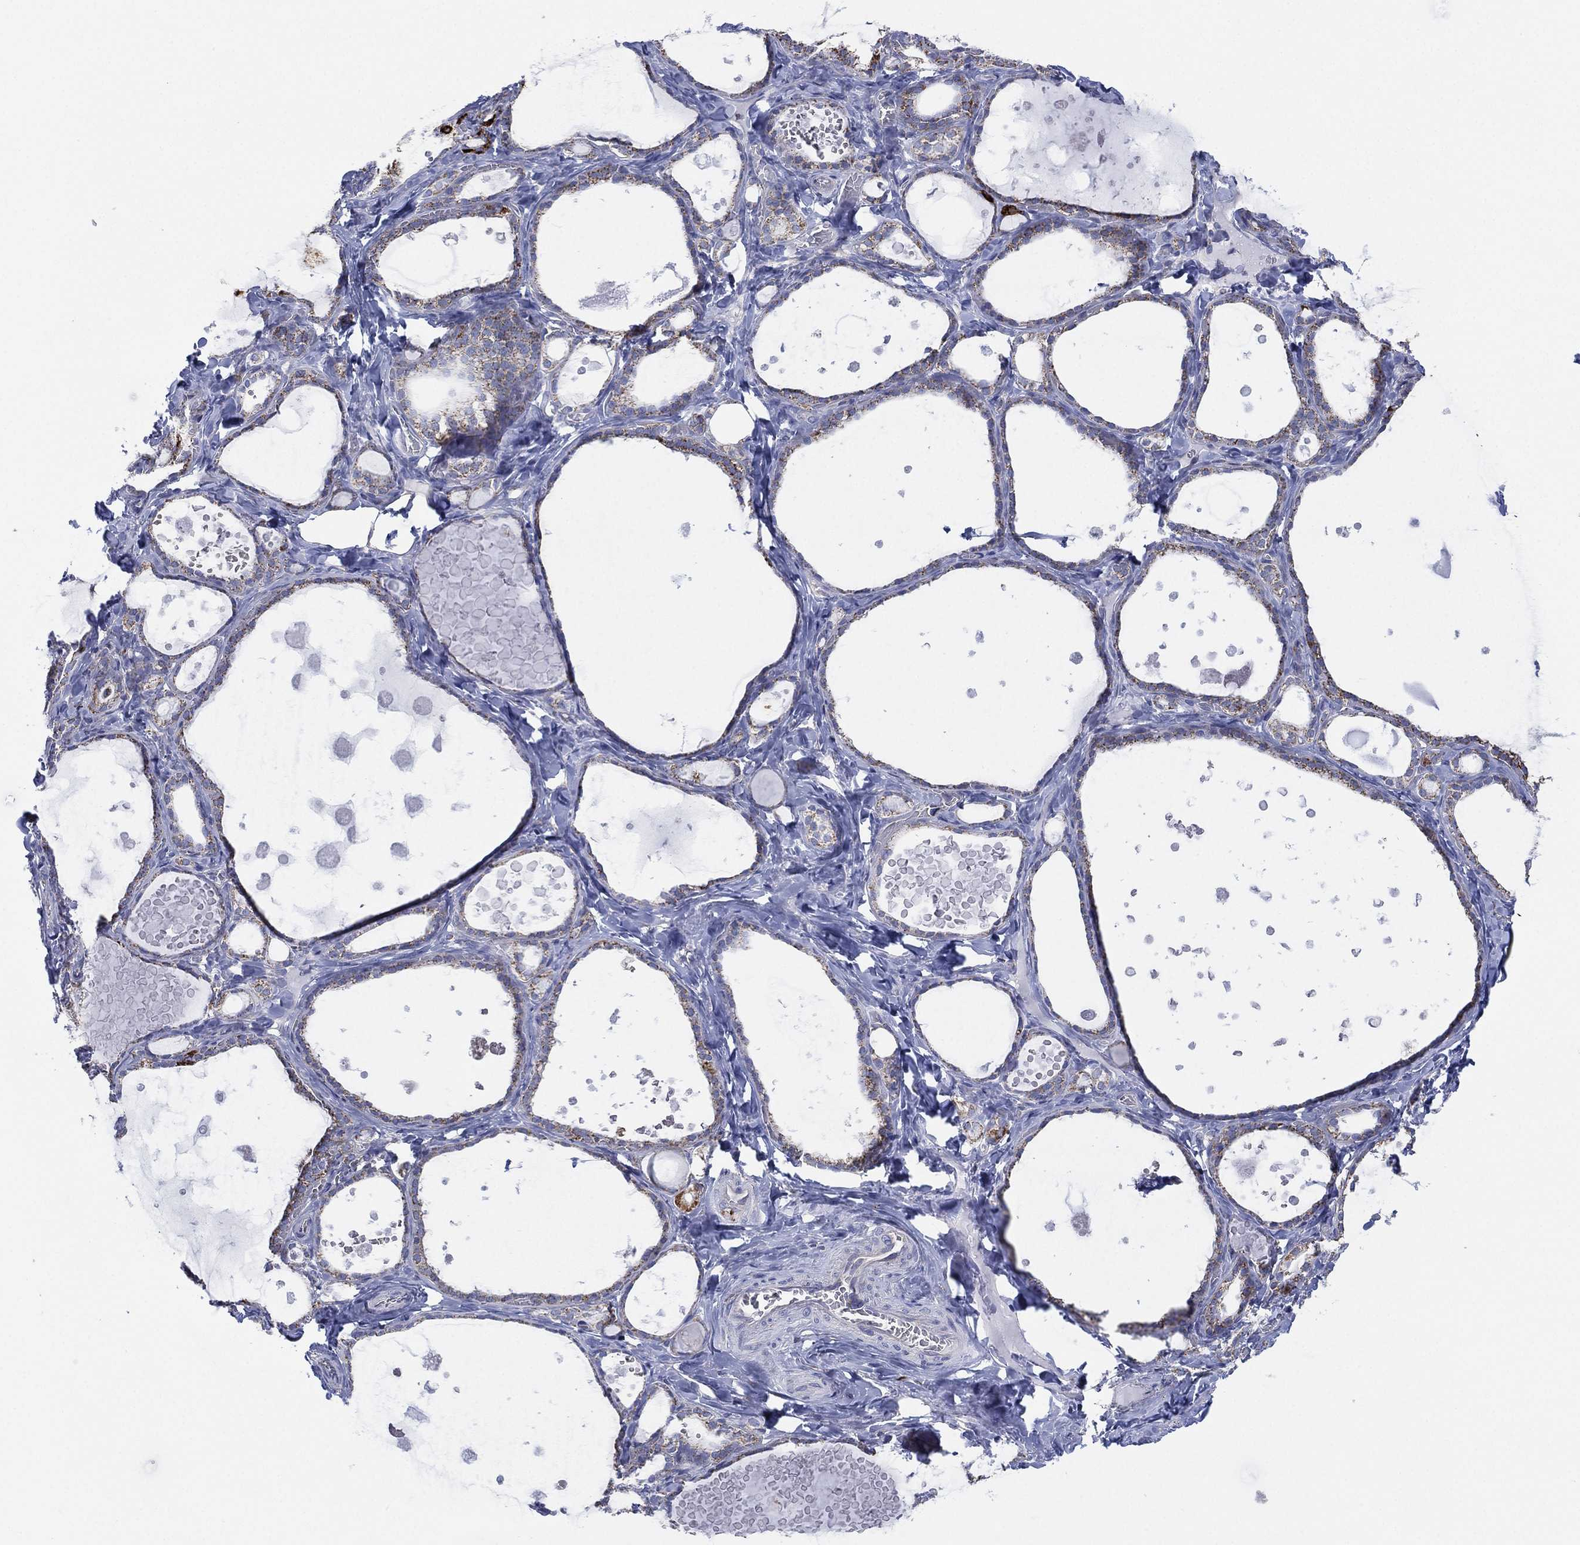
{"staining": {"intensity": "weak", "quantity": "25%-75%", "location": "cytoplasmic/membranous"}, "tissue": "thyroid gland", "cell_type": "Glandular cells", "image_type": "normal", "snomed": [{"axis": "morphology", "description": "Normal tissue, NOS"}, {"axis": "topography", "description": "Thyroid gland"}], "caption": "Glandular cells display weak cytoplasmic/membranous staining in approximately 25%-75% of cells in normal thyroid gland. (Stains: DAB in brown, nuclei in blue, Microscopy: brightfield microscopy at high magnification).", "gene": "INA", "patient": {"sex": "female", "age": 56}}